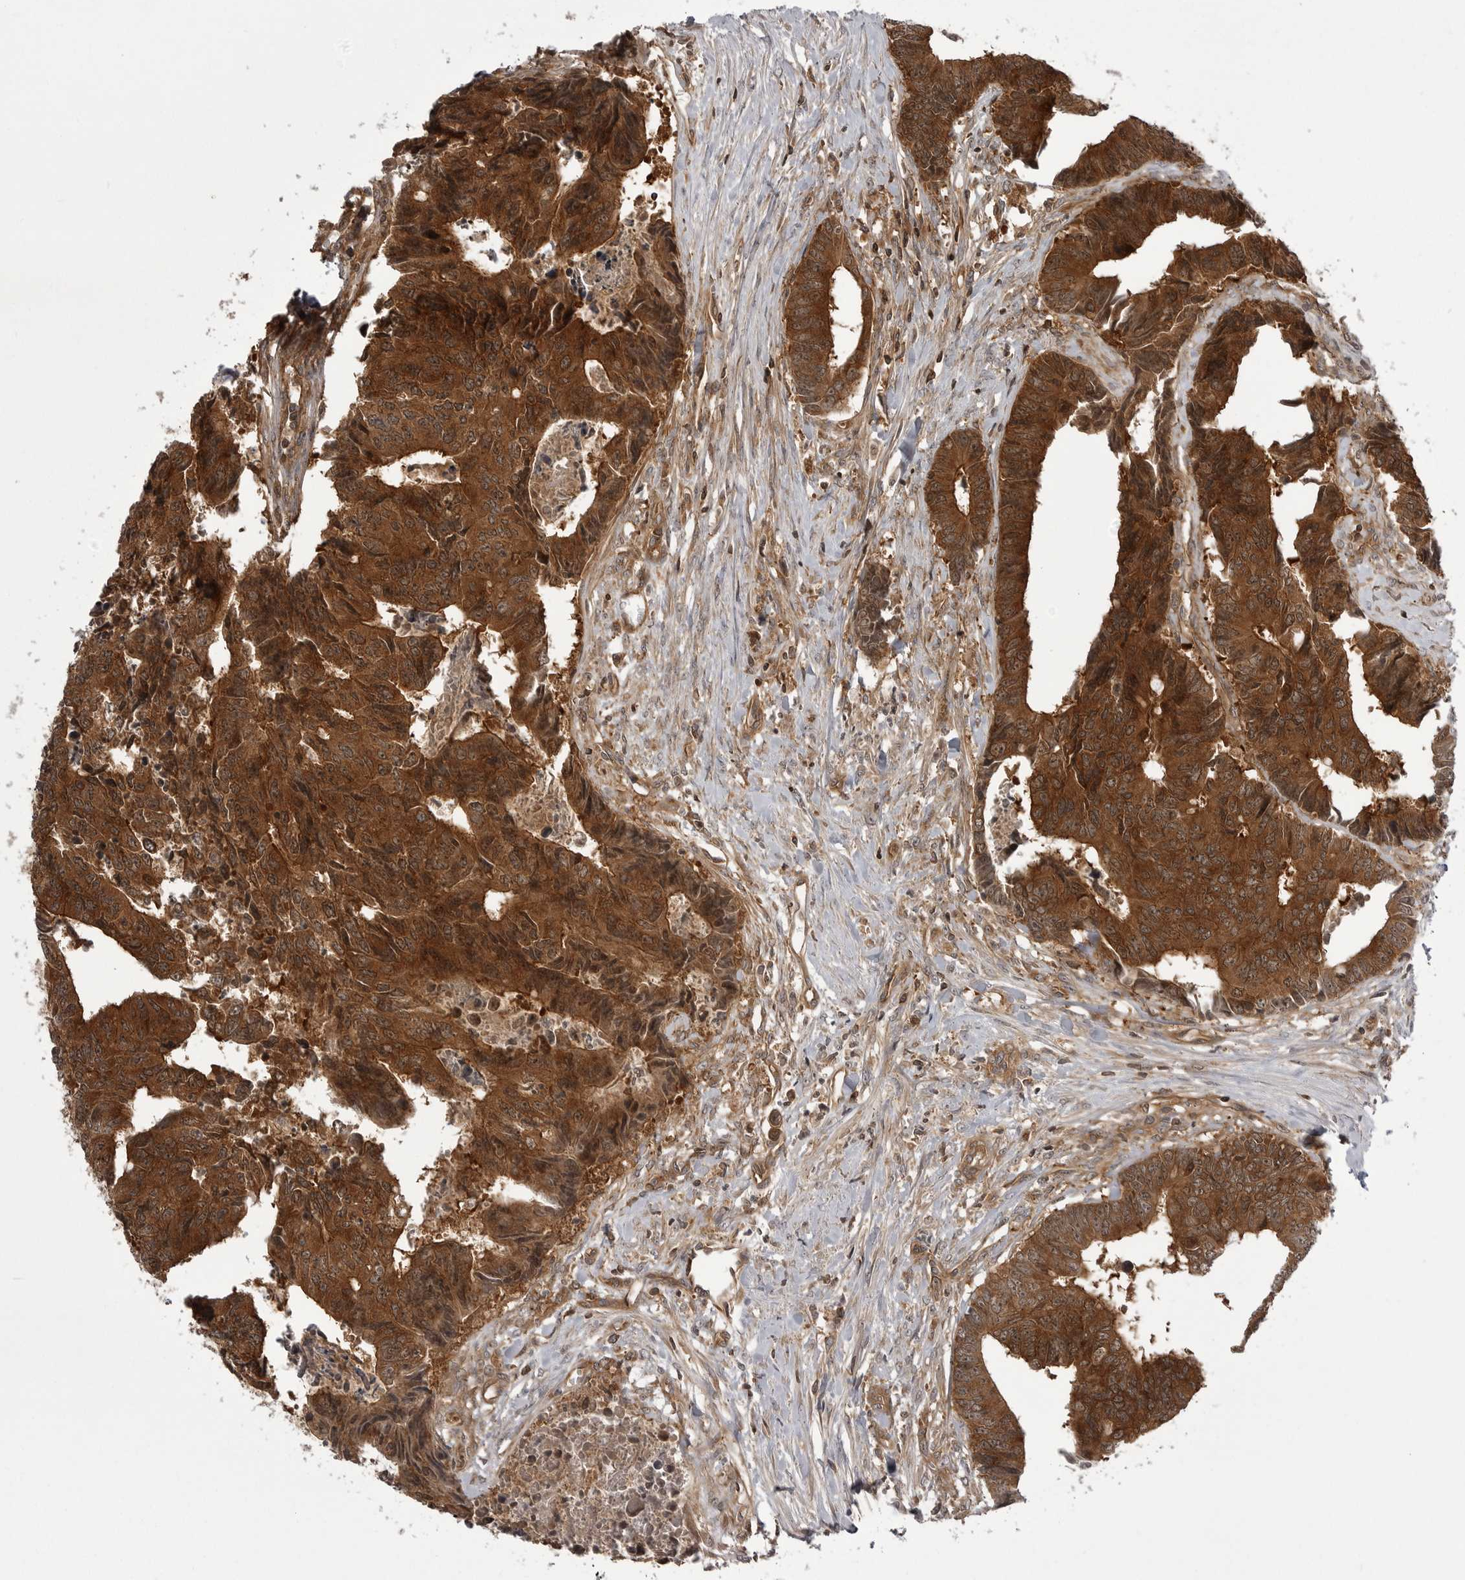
{"staining": {"intensity": "strong", "quantity": ">75%", "location": "cytoplasmic/membranous,nuclear"}, "tissue": "colorectal cancer", "cell_type": "Tumor cells", "image_type": "cancer", "snomed": [{"axis": "morphology", "description": "Adenocarcinoma, NOS"}, {"axis": "topography", "description": "Rectum"}], "caption": "A brown stain labels strong cytoplasmic/membranous and nuclear expression of a protein in human colorectal cancer (adenocarcinoma) tumor cells.", "gene": "STK24", "patient": {"sex": "male", "age": 84}}